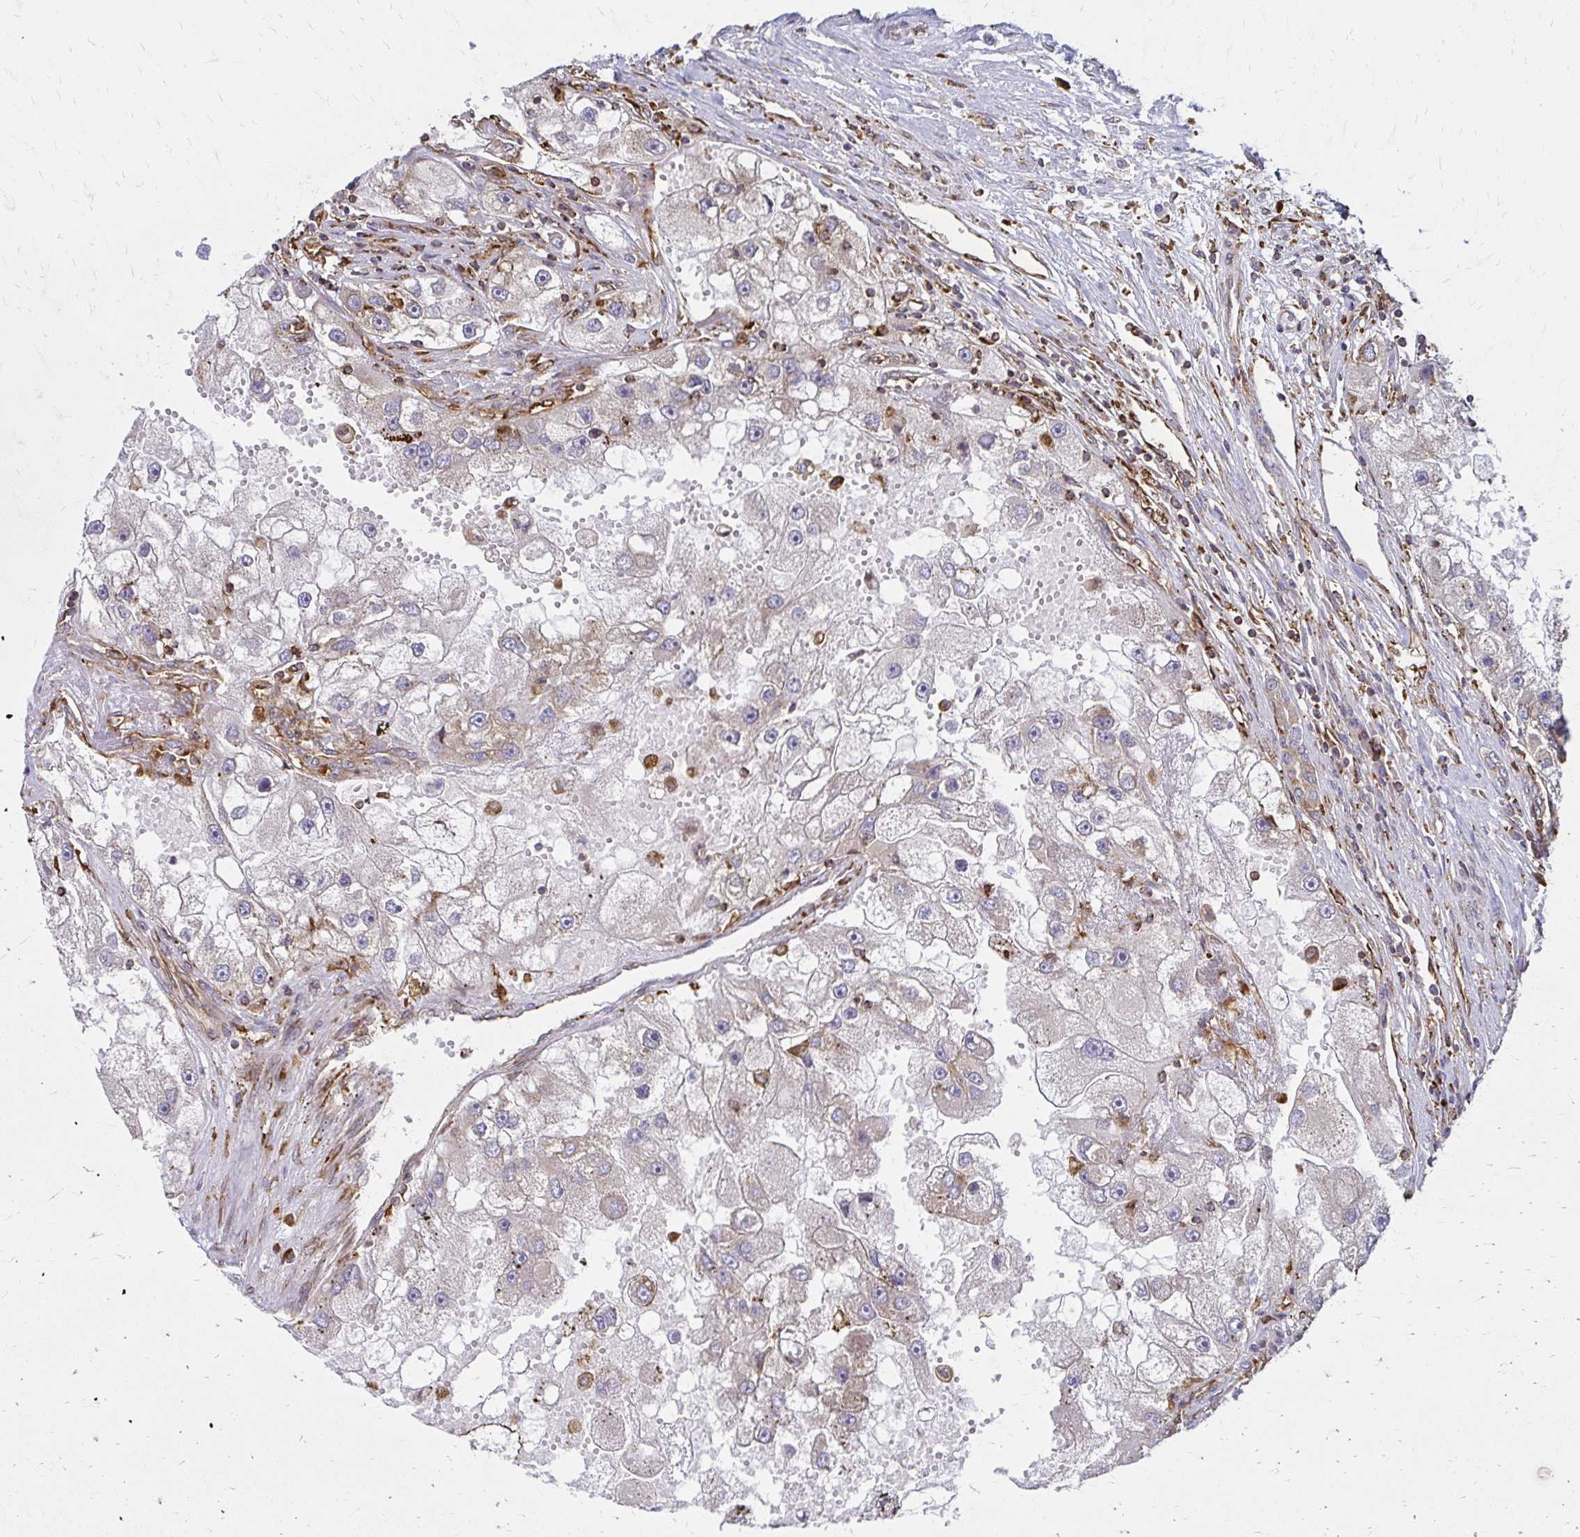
{"staining": {"intensity": "negative", "quantity": "none", "location": "none"}, "tissue": "renal cancer", "cell_type": "Tumor cells", "image_type": "cancer", "snomed": [{"axis": "morphology", "description": "Adenocarcinoma, NOS"}, {"axis": "topography", "description": "Kidney"}], "caption": "This is an IHC micrograph of adenocarcinoma (renal). There is no expression in tumor cells.", "gene": "WASF2", "patient": {"sex": "male", "age": 63}}